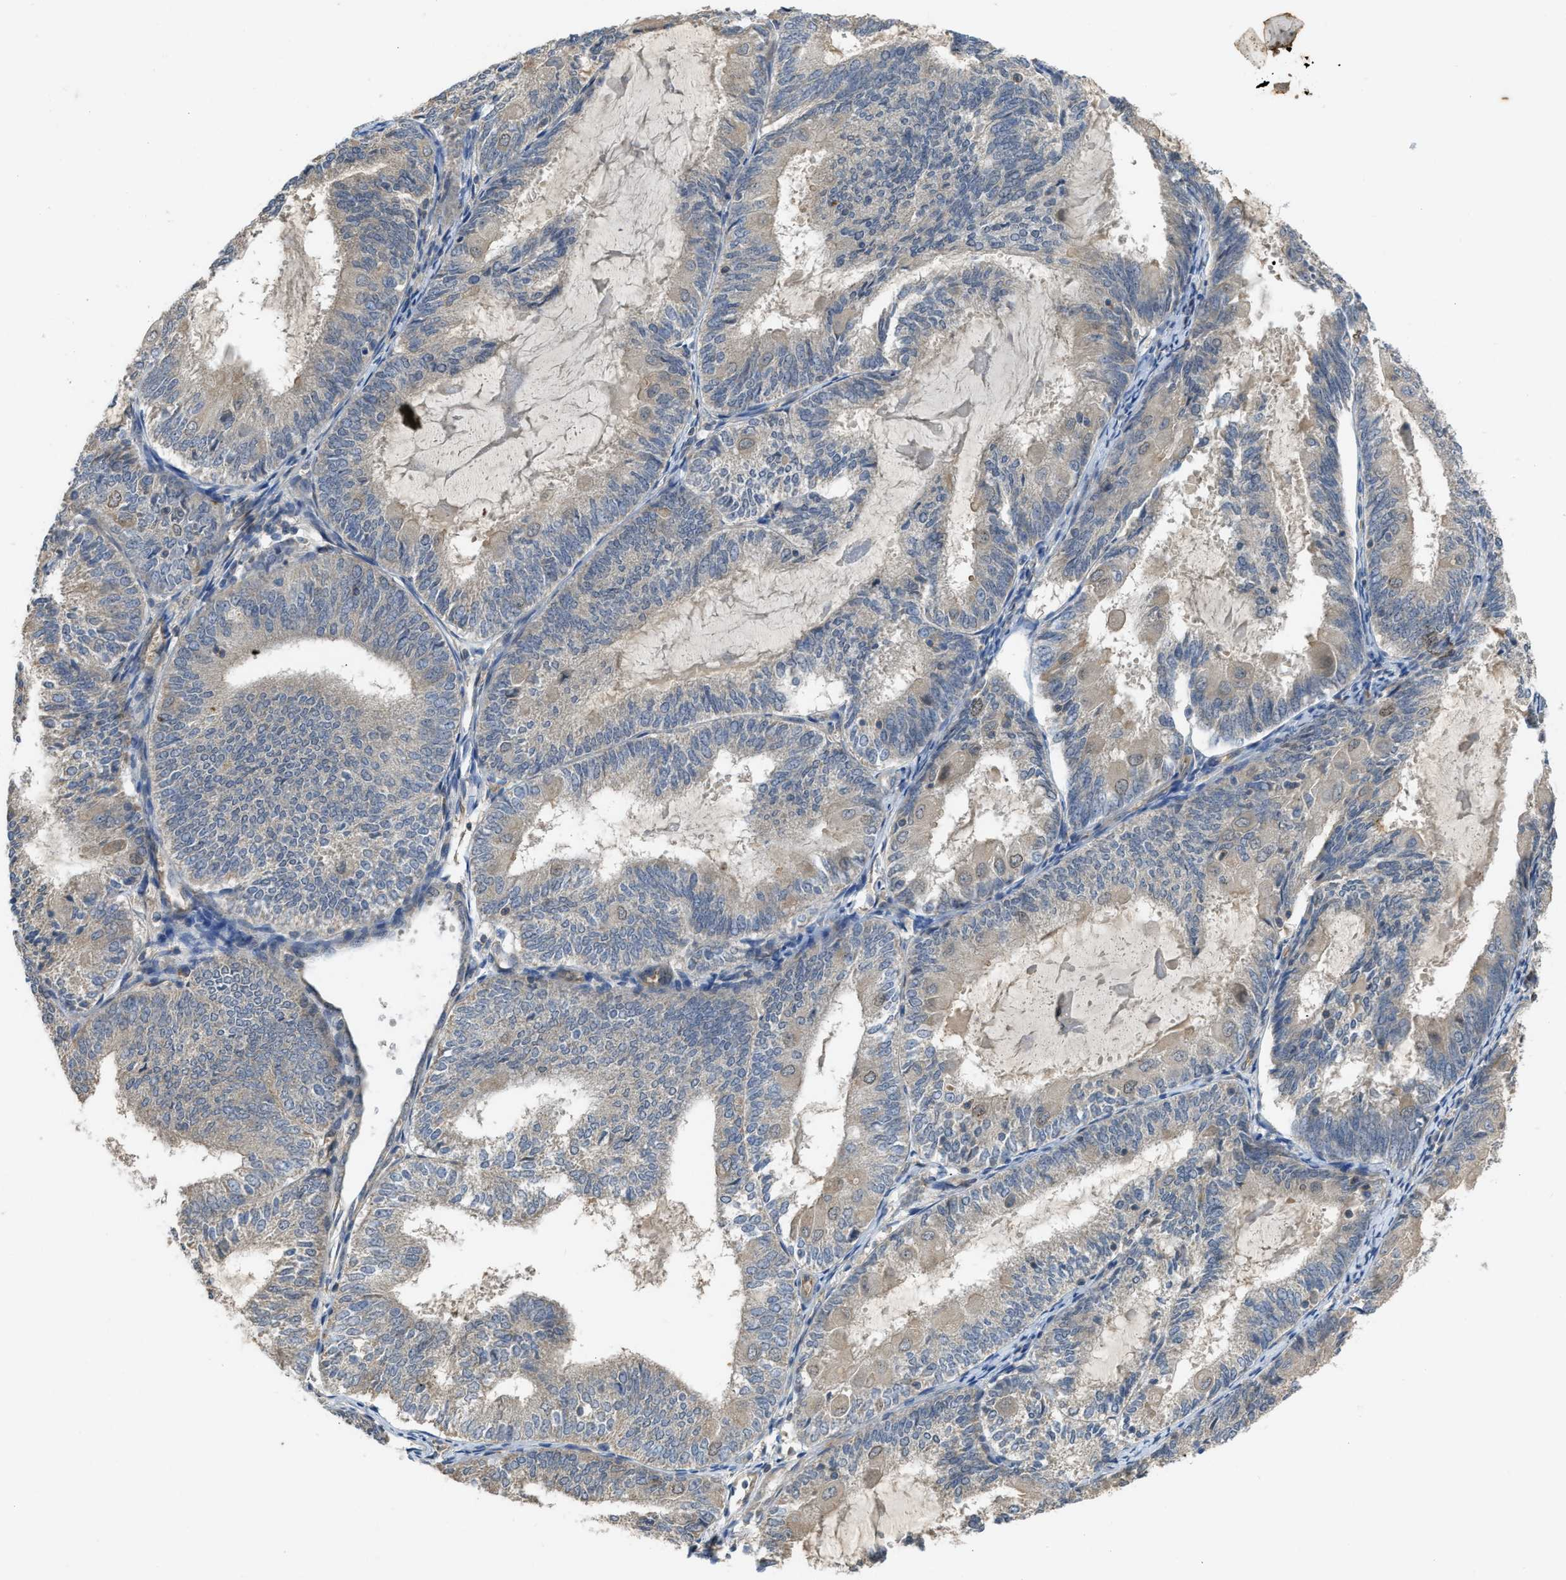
{"staining": {"intensity": "negative", "quantity": "none", "location": "none"}, "tissue": "endometrial cancer", "cell_type": "Tumor cells", "image_type": "cancer", "snomed": [{"axis": "morphology", "description": "Adenocarcinoma, NOS"}, {"axis": "topography", "description": "Endometrium"}], "caption": "An image of endometrial adenocarcinoma stained for a protein exhibits no brown staining in tumor cells. (Brightfield microscopy of DAB (3,3'-diaminobenzidine) IHC at high magnification).", "gene": "PPP3CA", "patient": {"sex": "female", "age": 81}}